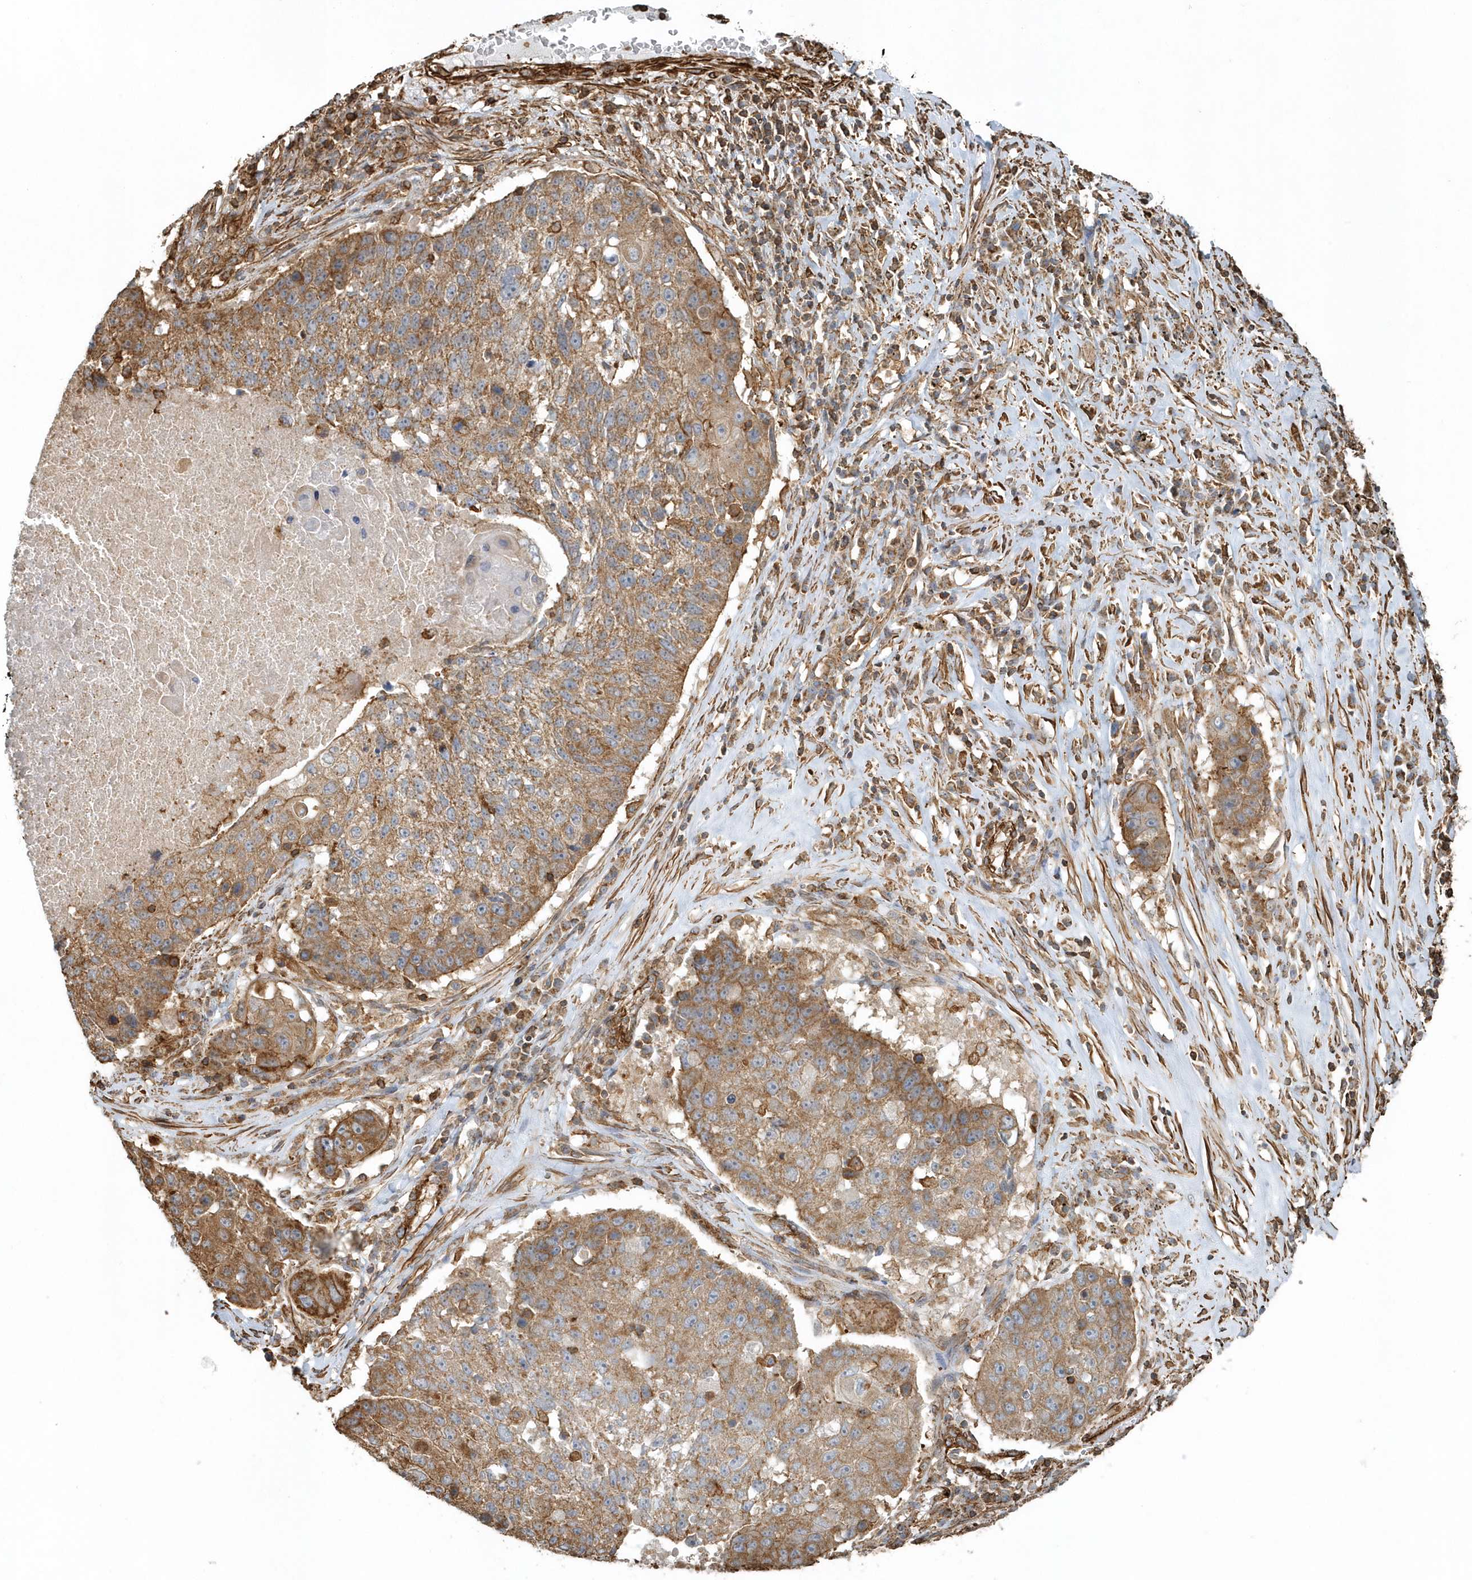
{"staining": {"intensity": "moderate", "quantity": ">75%", "location": "cytoplasmic/membranous"}, "tissue": "lung cancer", "cell_type": "Tumor cells", "image_type": "cancer", "snomed": [{"axis": "morphology", "description": "Squamous cell carcinoma, NOS"}, {"axis": "topography", "description": "Lung"}], "caption": "The photomicrograph reveals a brown stain indicating the presence of a protein in the cytoplasmic/membranous of tumor cells in lung cancer.", "gene": "MMUT", "patient": {"sex": "male", "age": 61}}